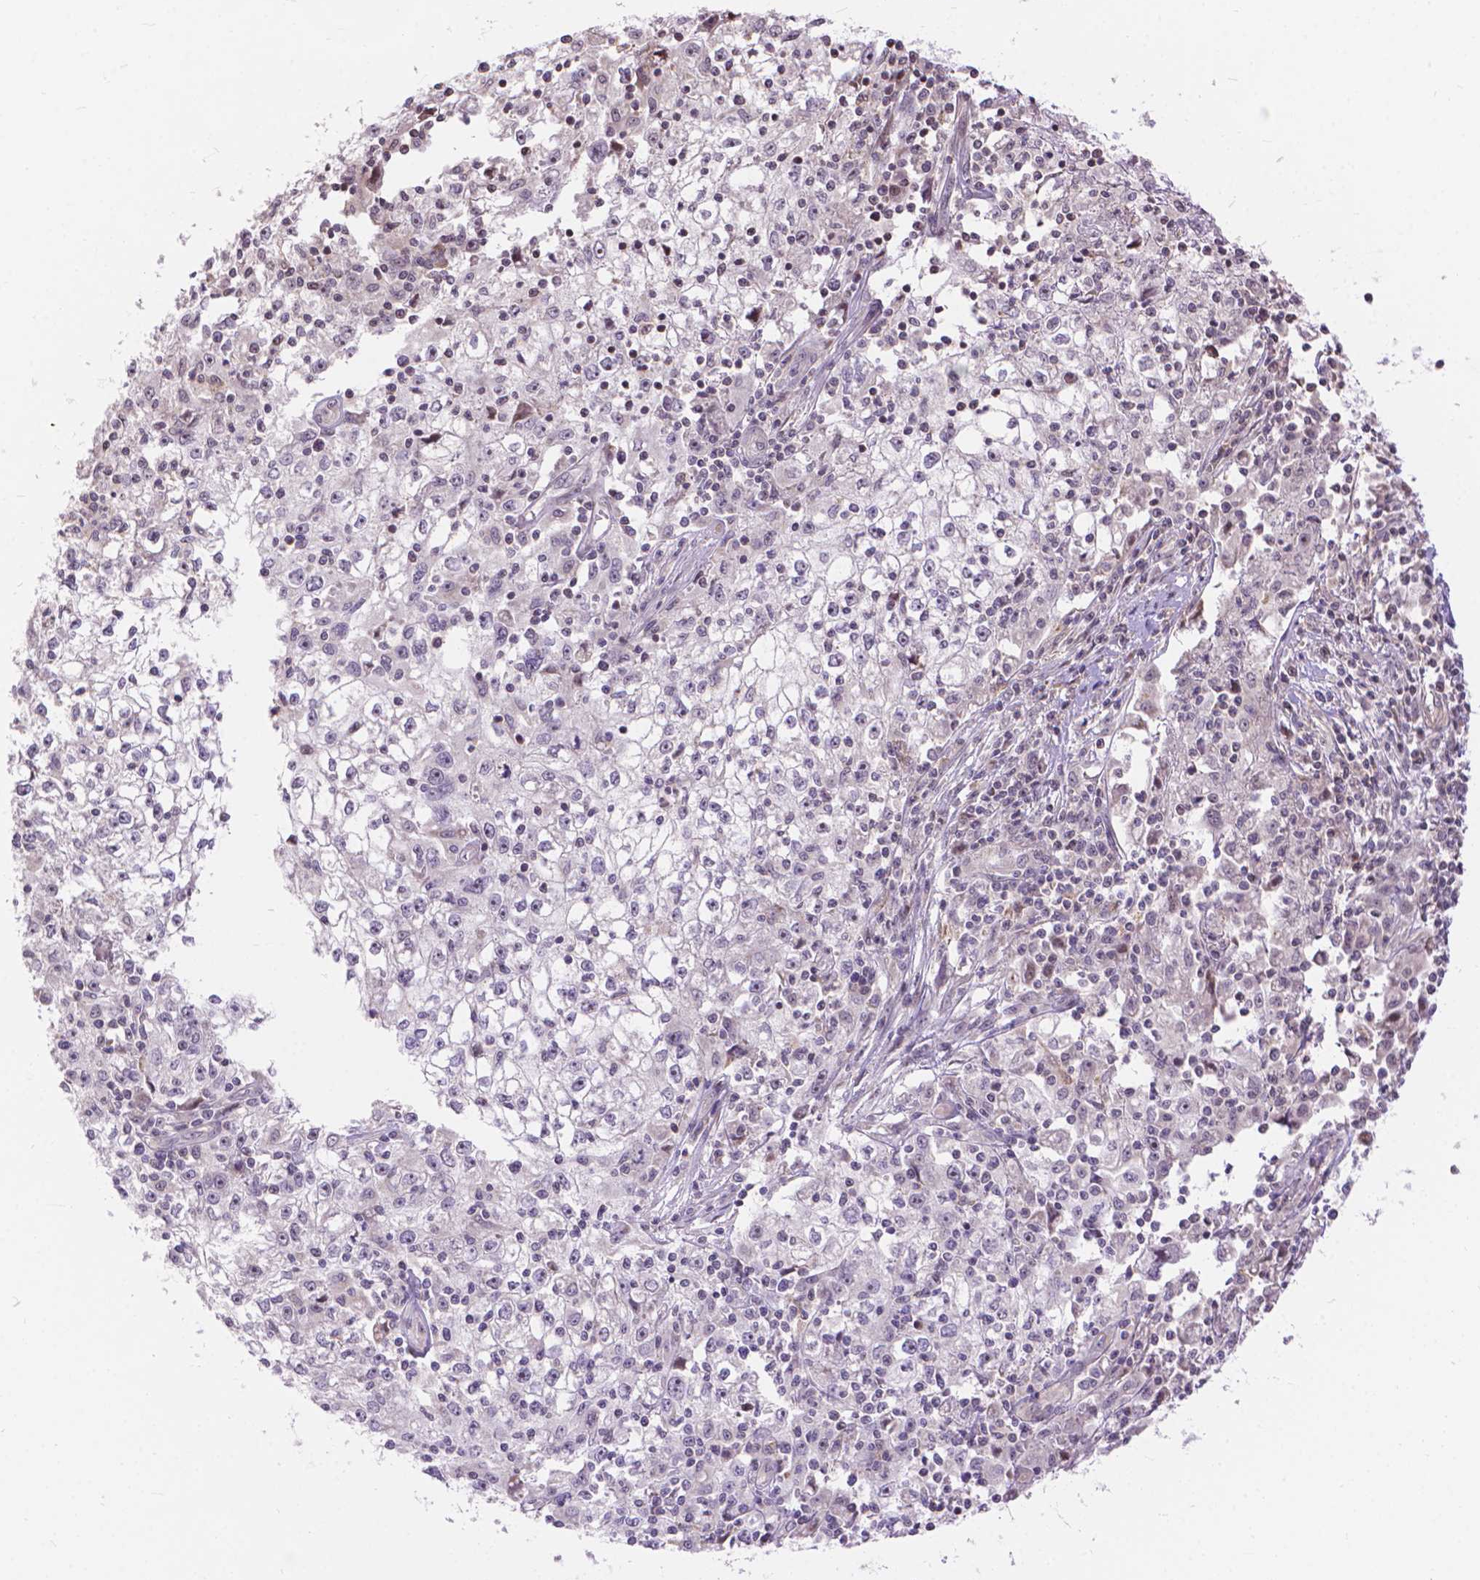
{"staining": {"intensity": "negative", "quantity": "none", "location": "none"}, "tissue": "cervical cancer", "cell_type": "Tumor cells", "image_type": "cancer", "snomed": [{"axis": "morphology", "description": "Squamous cell carcinoma, NOS"}, {"axis": "topography", "description": "Cervix"}], "caption": "The photomicrograph reveals no significant staining in tumor cells of cervical cancer.", "gene": "TMEM135", "patient": {"sex": "female", "age": 85}}